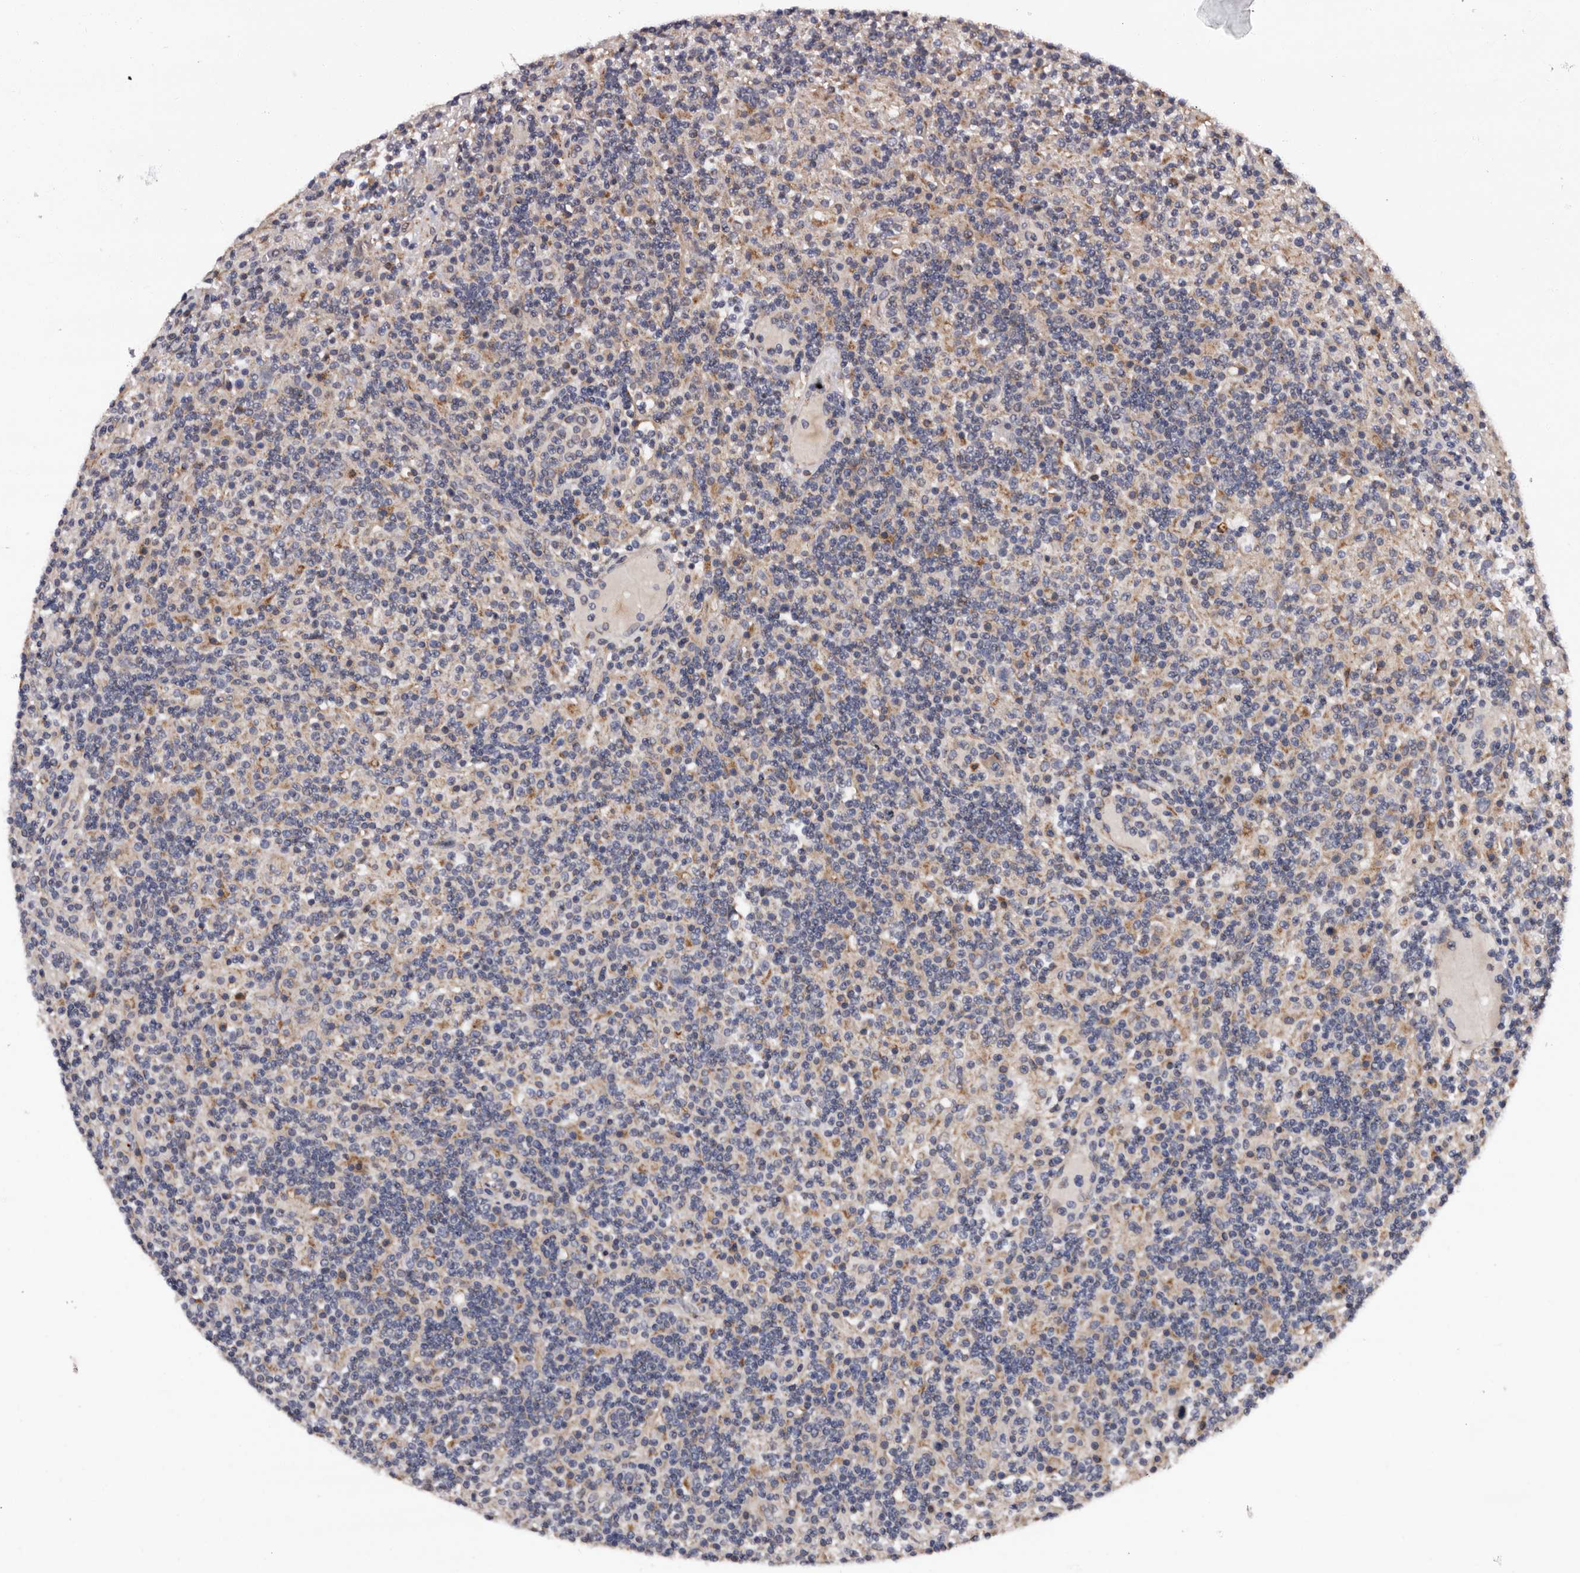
{"staining": {"intensity": "negative", "quantity": "none", "location": "none"}, "tissue": "lymphoma", "cell_type": "Tumor cells", "image_type": "cancer", "snomed": [{"axis": "morphology", "description": "Hodgkin's disease, NOS"}, {"axis": "topography", "description": "Lymph node"}], "caption": "Immunohistochemical staining of human Hodgkin's disease shows no significant staining in tumor cells.", "gene": "ADCK5", "patient": {"sex": "male", "age": 70}}